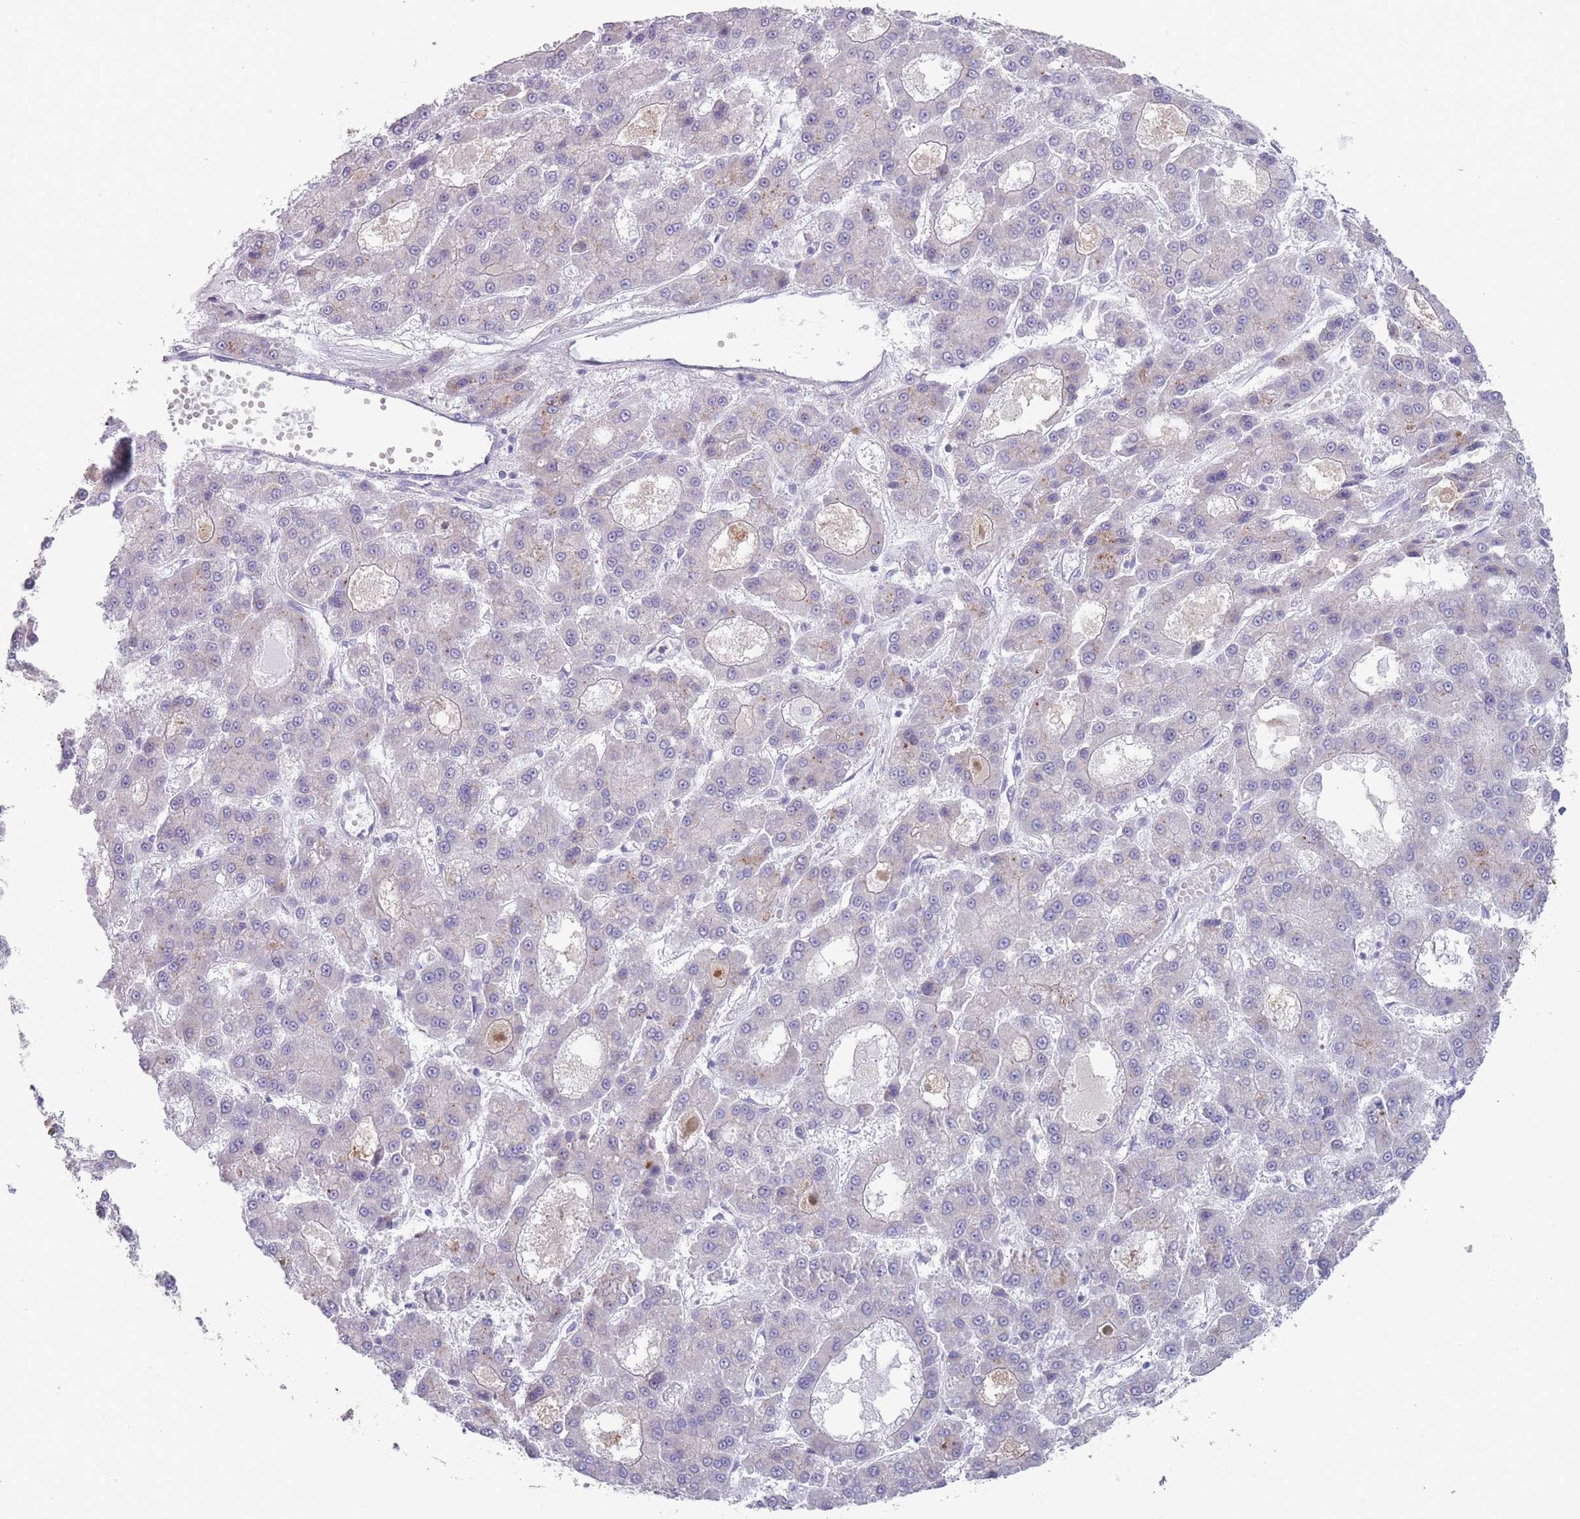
{"staining": {"intensity": "negative", "quantity": "none", "location": "none"}, "tissue": "liver cancer", "cell_type": "Tumor cells", "image_type": "cancer", "snomed": [{"axis": "morphology", "description": "Carcinoma, Hepatocellular, NOS"}, {"axis": "topography", "description": "Liver"}], "caption": "Histopathology image shows no significant protein positivity in tumor cells of liver cancer (hepatocellular carcinoma).", "gene": "PAIP2B", "patient": {"sex": "male", "age": 70}}